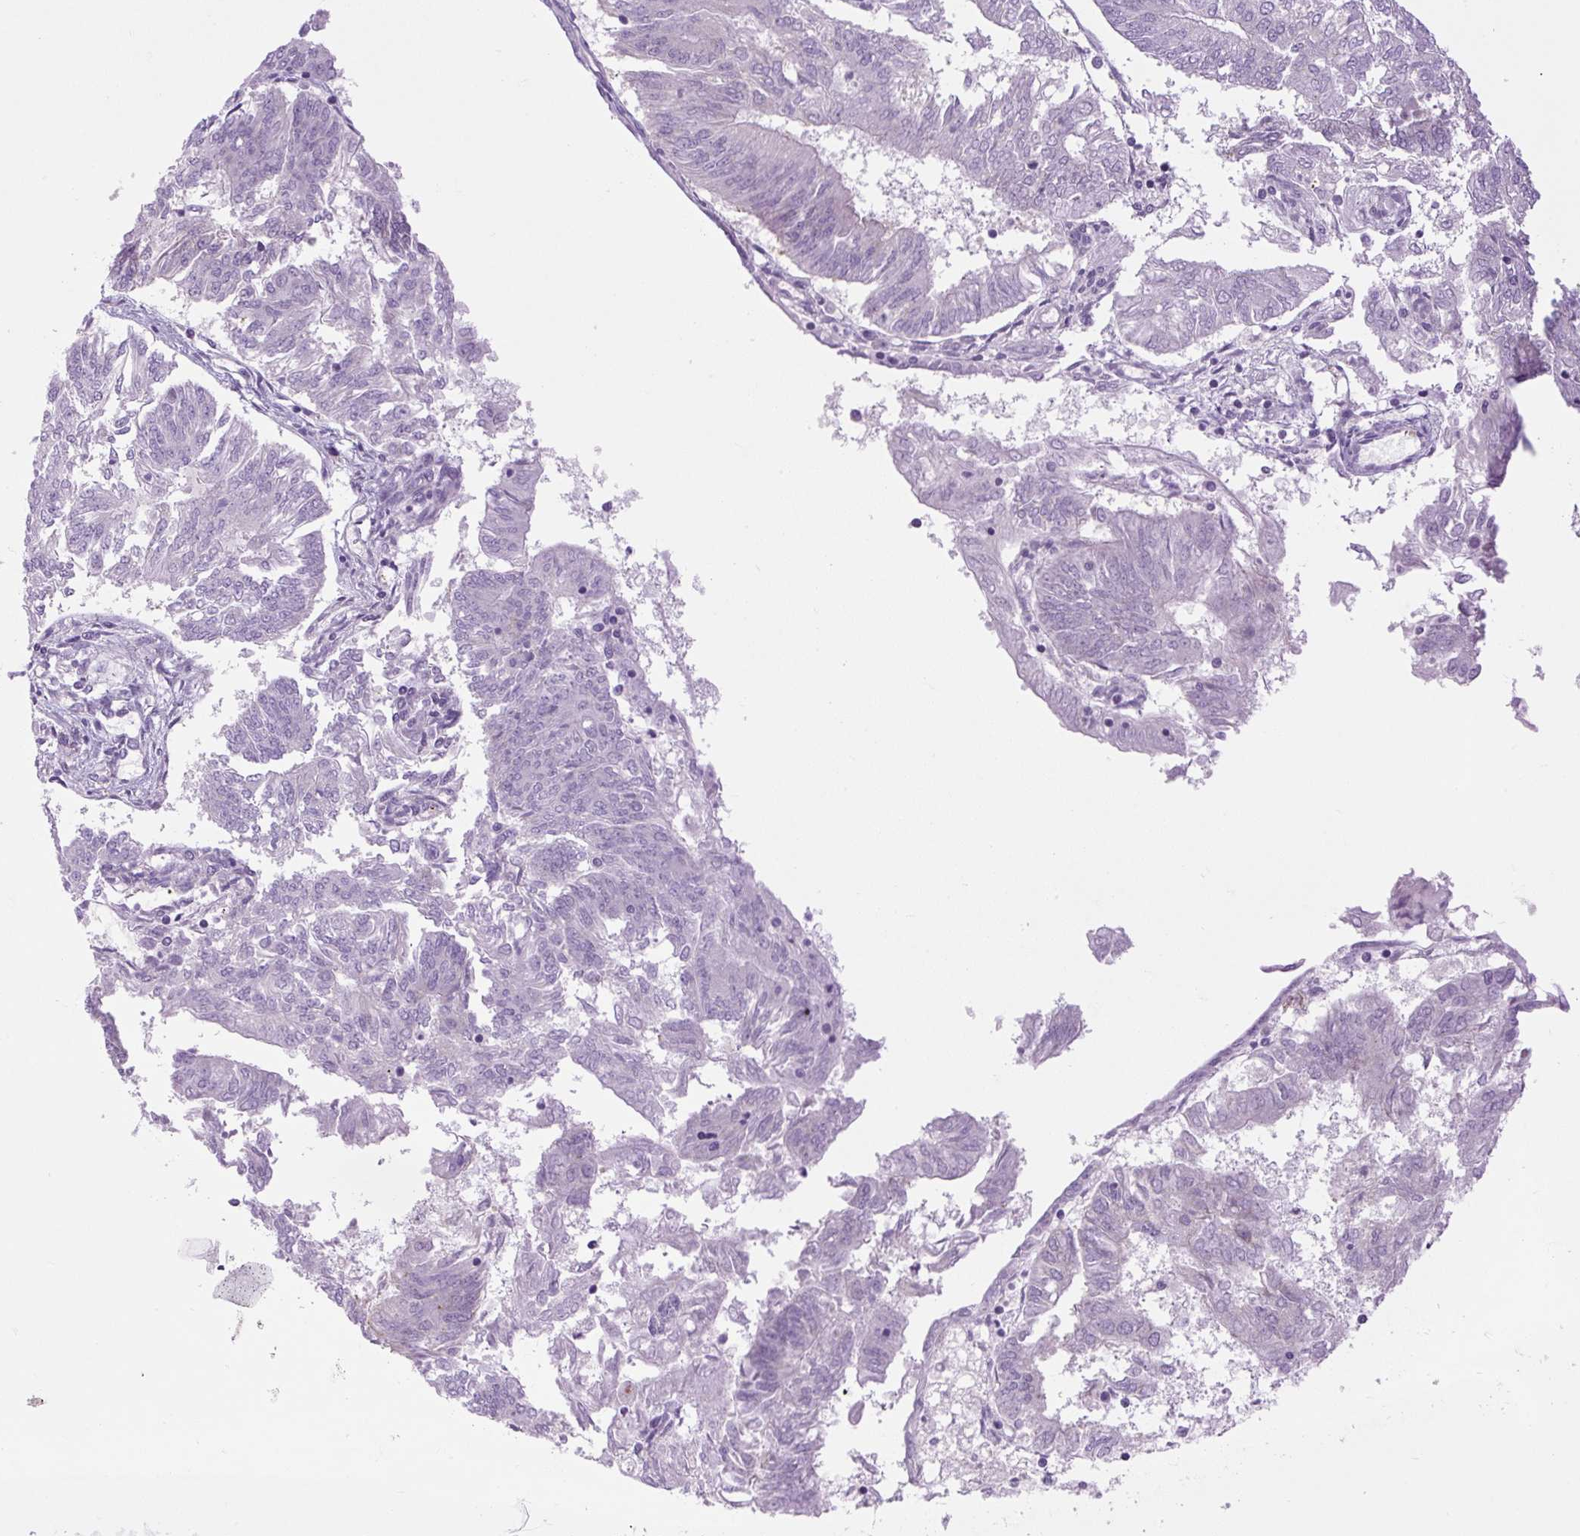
{"staining": {"intensity": "negative", "quantity": "none", "location": "none"}, "tissue": "endometrial cancer", "cell_type": "Tumor cells", "image_type": "cancer", "snomed": [{"axis": "morphology", "description": "Adenocarcinoma, NOS"}, {"axis": "topography", "description": "Endometrium"}], "caption": "Human endometrial cancer (adenocarcinoma) stained for a protein using immunohistochemistry reveals no positivity in tumor cells.", "gene": "SCO2", "patient": {"sex": "female", "age": 58}}